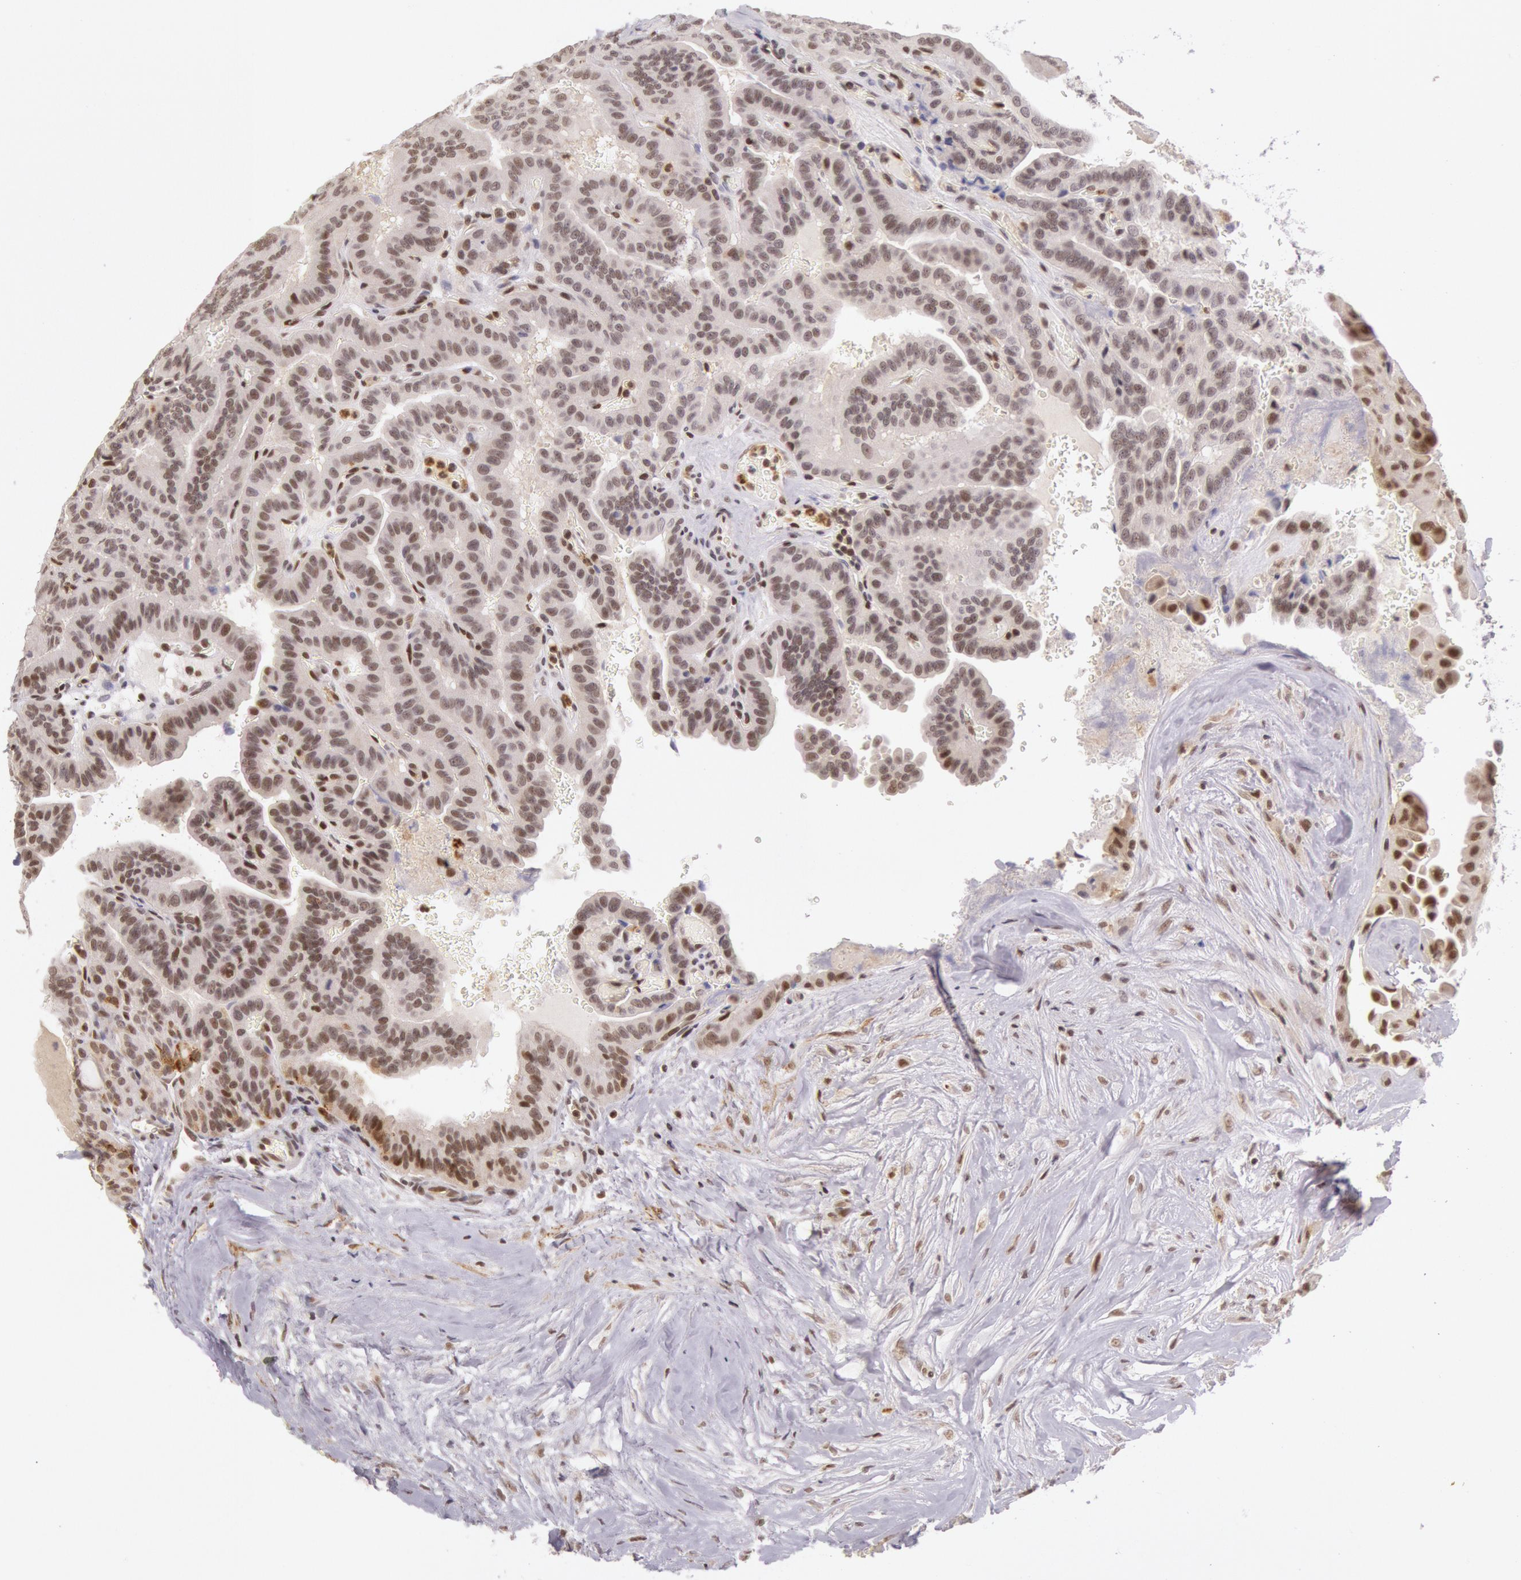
{"staining": {"intensity": "moderate", "quantity": ">75%", "location": "nuclear"}, "tissue": "thyroid cancer", "cell_type": "Tumor cells", "image_type": "cancer", "snomed": [{"axis": "morphology", "description": "Papillary adenocarcinoma, NOS"}, {"axis": "topography", "description": "Thyroid gland"}], "caption": "Moderate nuclear positivity for a protein is identified in about >75% of tumor cells of thyroid cancer using immunohistochemistry (IHC).", "gene": "ESS2", "patient": {"sex": "male", "age": 87}}